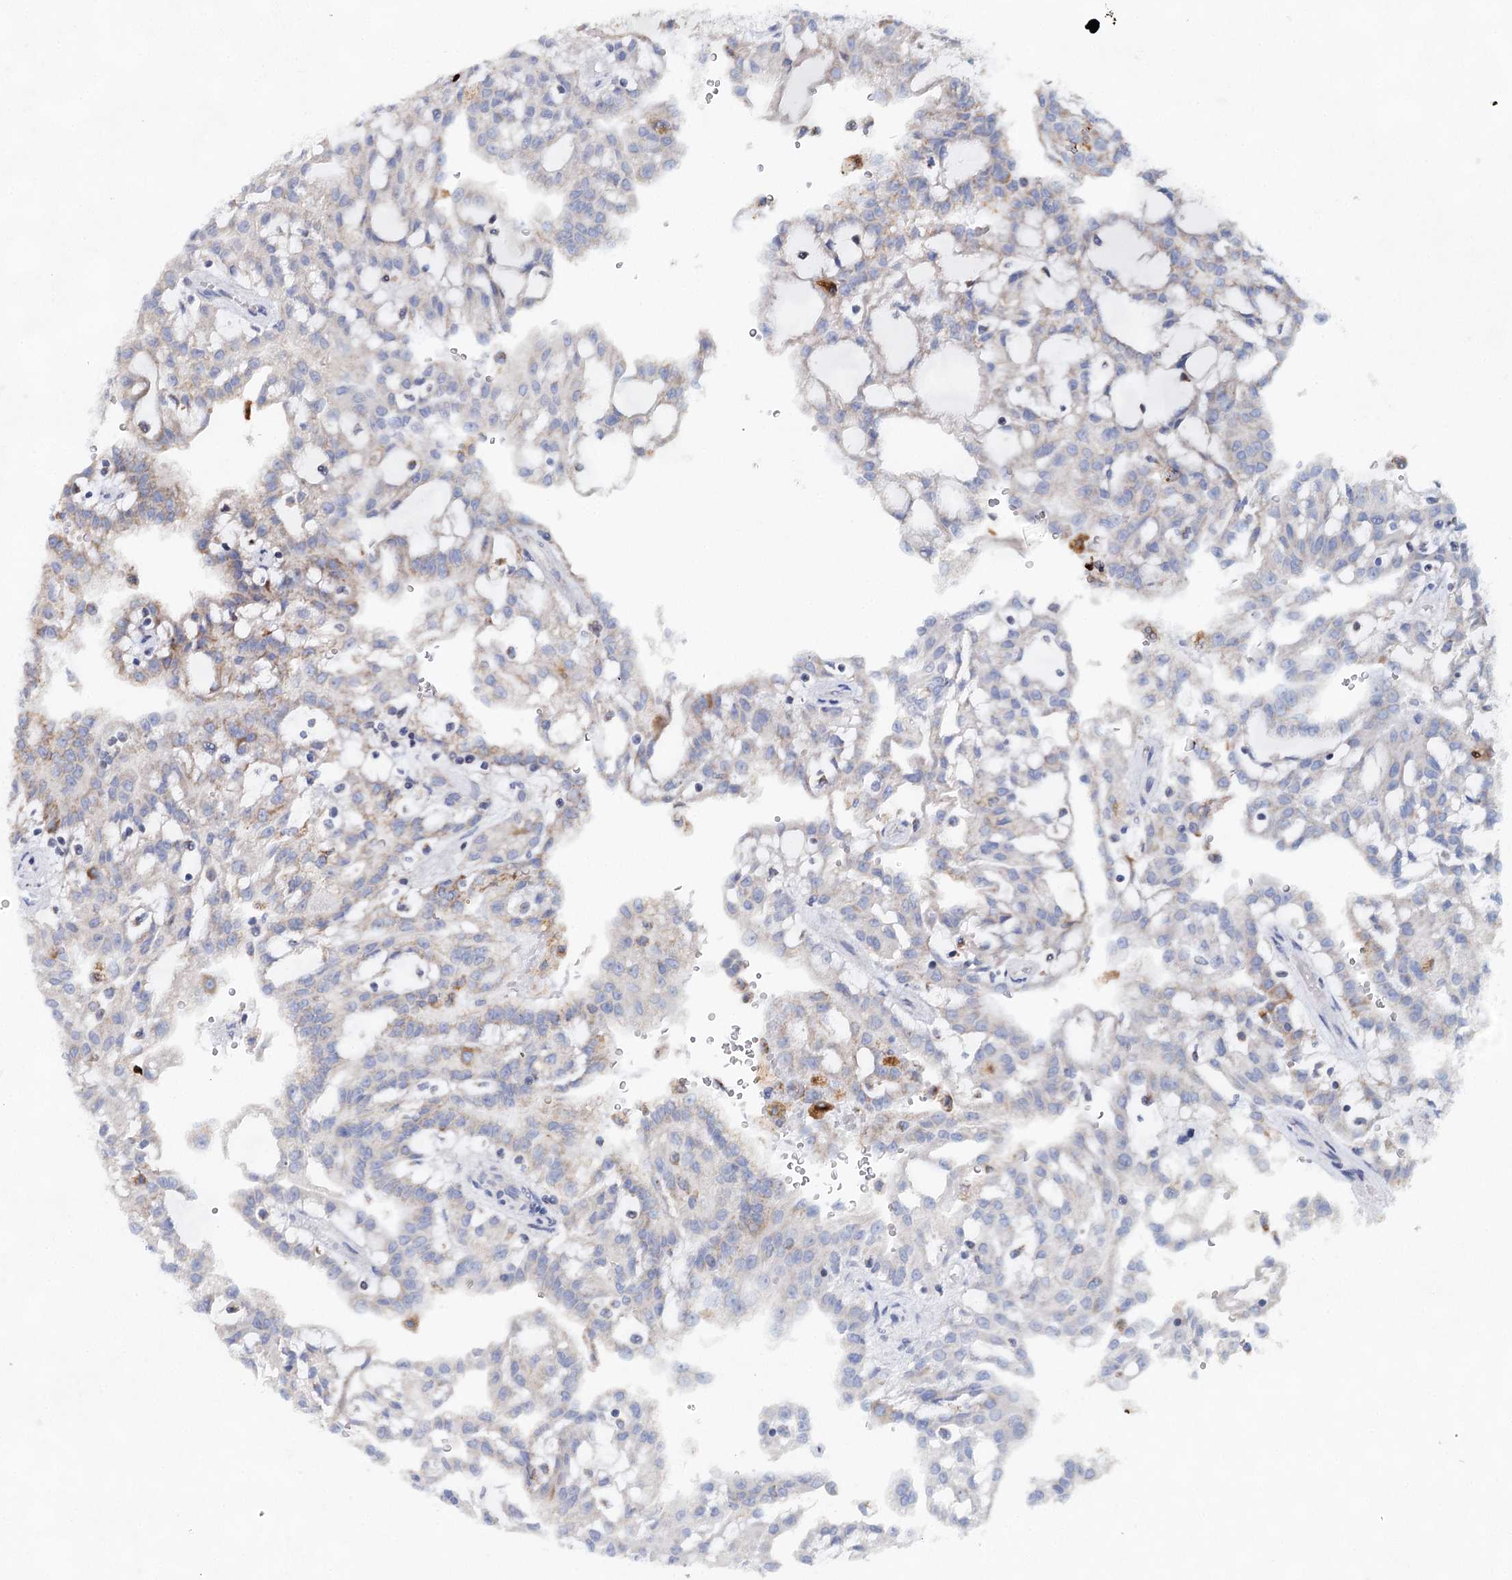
{"staining": {"intensity": "weak", "quantity": "<25%", "location": "cytoplasmic/membranous"}, "tissue": "renal cancer", "cell_type": "Tumor cells", "image_type": "cancer", "snomed": [{"axis": "morphology", "description": "Adenocarcinoma, NOS"}, {"axis": "topography", "description": "Kidney"}], "caption": "Image shows no protein expression in tumor cells of adenocarcinoma (renal) tissue.", "gene": "XPO6", "patient": {"sex": "male", "age": 63}}